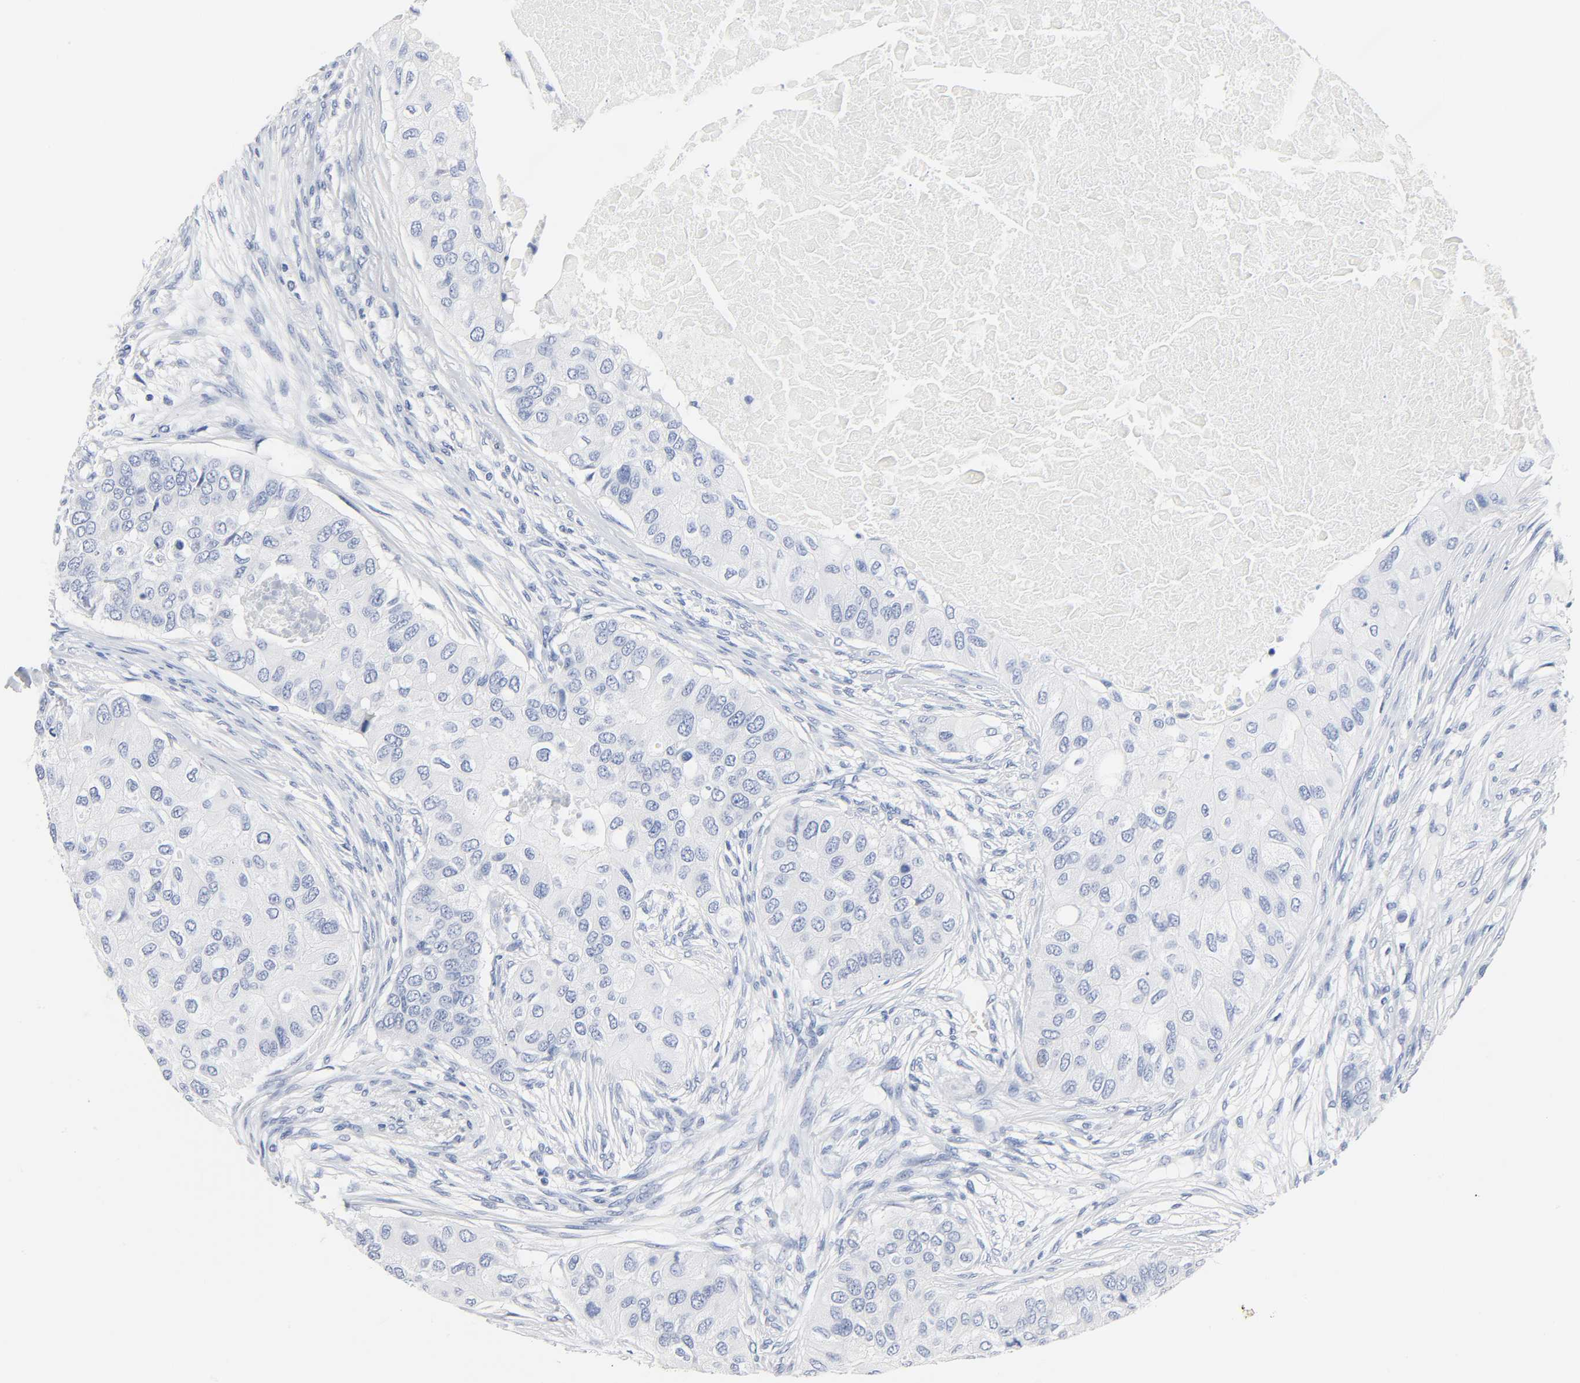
{"staining": {"intensity": "negative", "quantity": "none", "location": "none"}, "tissue": "breast cancer", "cell_type": "Tumor cells", "image_type": "cancer", "snomed": [{"axis": "morphology", "description": "Normal tissue, NOS"}, {"axis": "morphology", "description": "Duct carcinoma"}, {"axis": "topography", "description": "Breast"}], "caption": "Tumor cells show no significant staining in breast cancer (intraductal carcinoma).", "gene": "ACP3", "patient": {"sex": "female", "age": 49}}